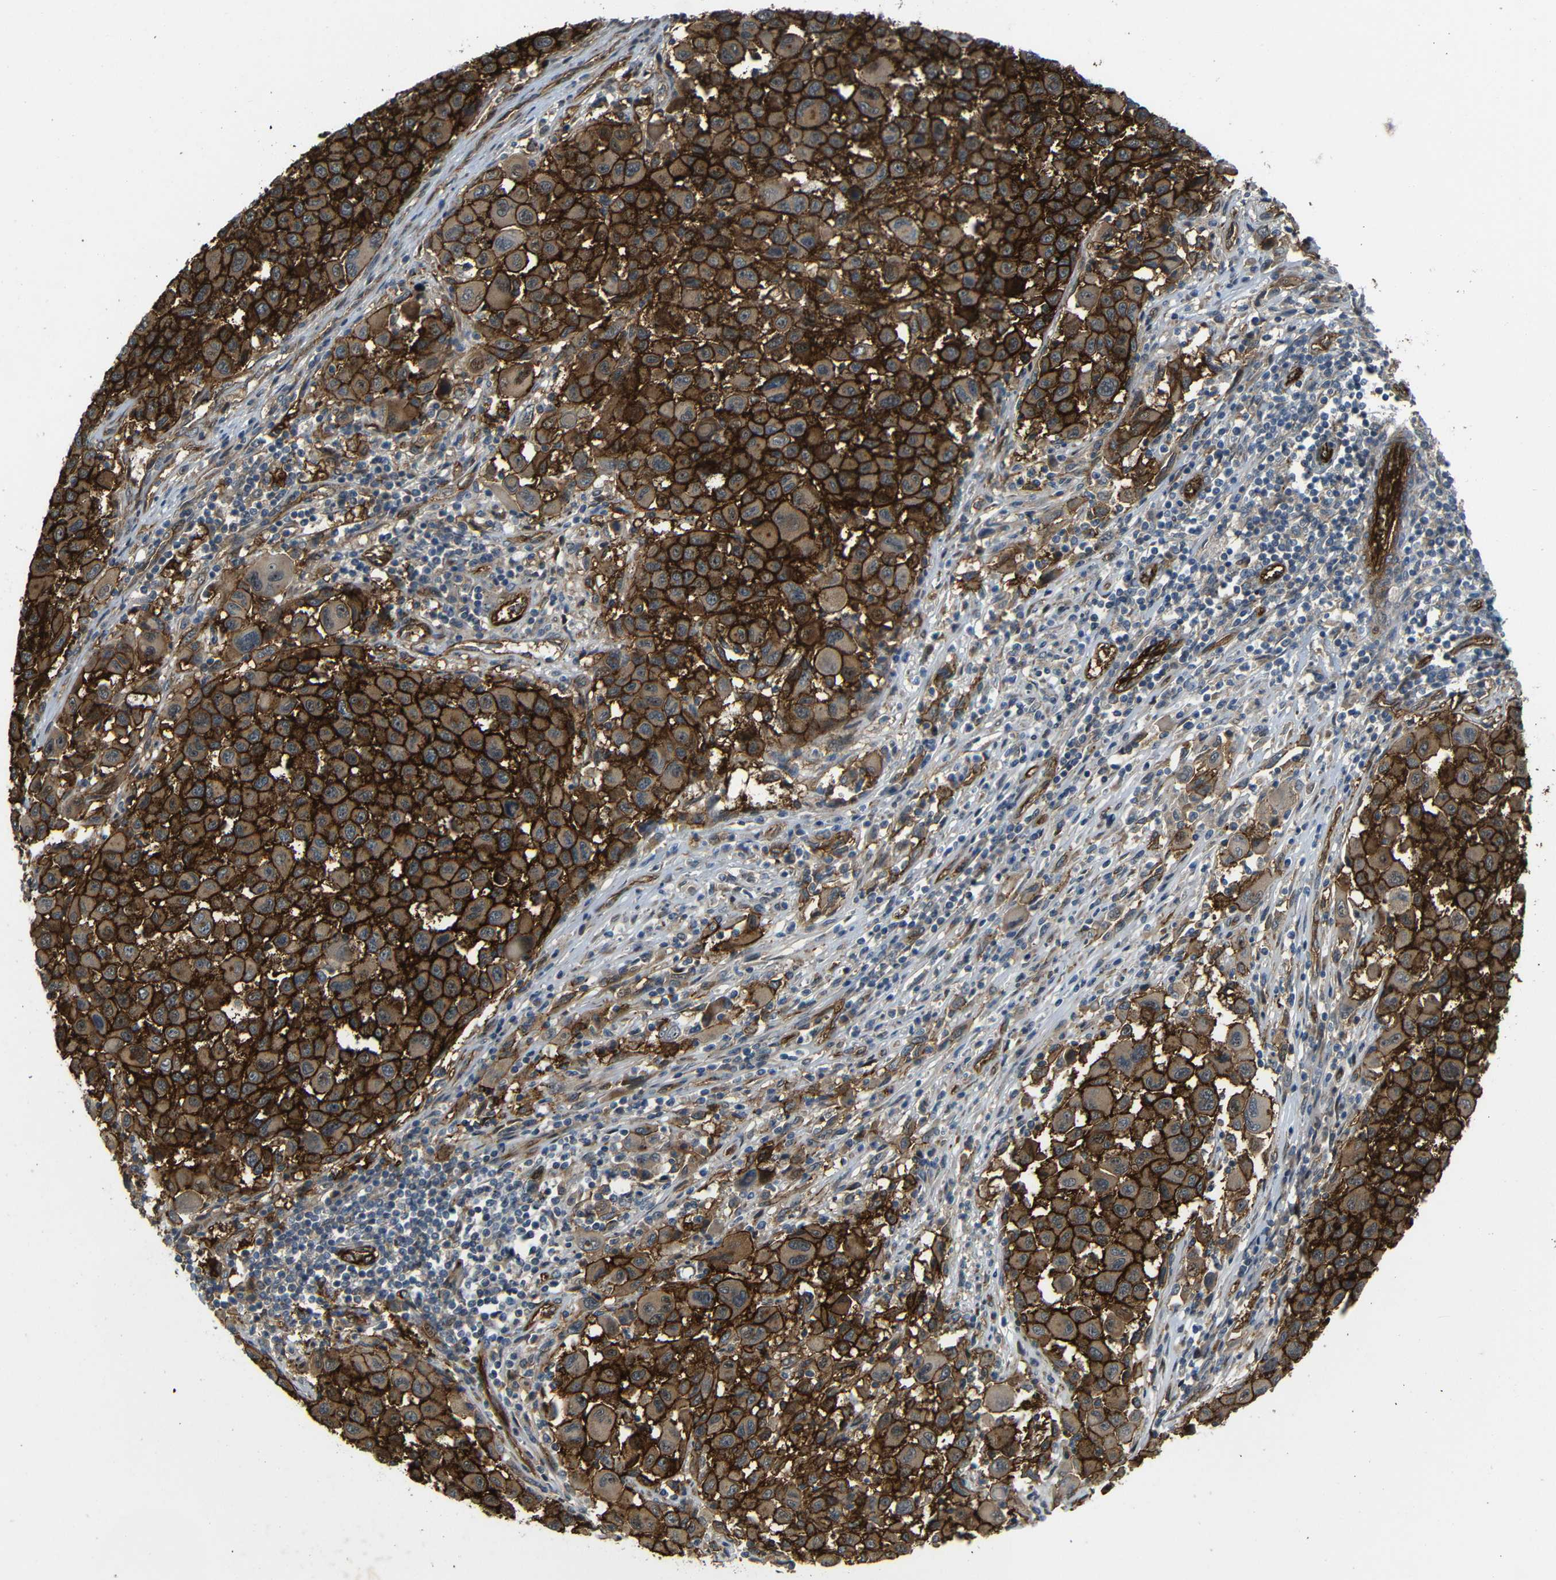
{"staining": {"intensity": "strong", "quantity": ">75%", "location": "cytoplasmic/membranous"}, "tissue": "melanoma", "cell_type": "Tumor cells", "image_type": "cancer", "snomed": [{"axis": "morphology", "description": "Malignant melanoma, Metastatic site"}, {"axis": "topography", "description": "Lymph node"}], "caption": "Malignant melanoma (metastatic site) stained with immunohistochemistry reveals strong cytoplasmic/membranous expression in approximately >75% of tumor cells. The staining is performed using DAB (3,3'-diaminobenzidine) brown chromogen to label protein expression. The nuclei are counter-stained blue using hematoxylin.", "gene": "RELL1", "patient": {"sex": "male", "age": 61}}